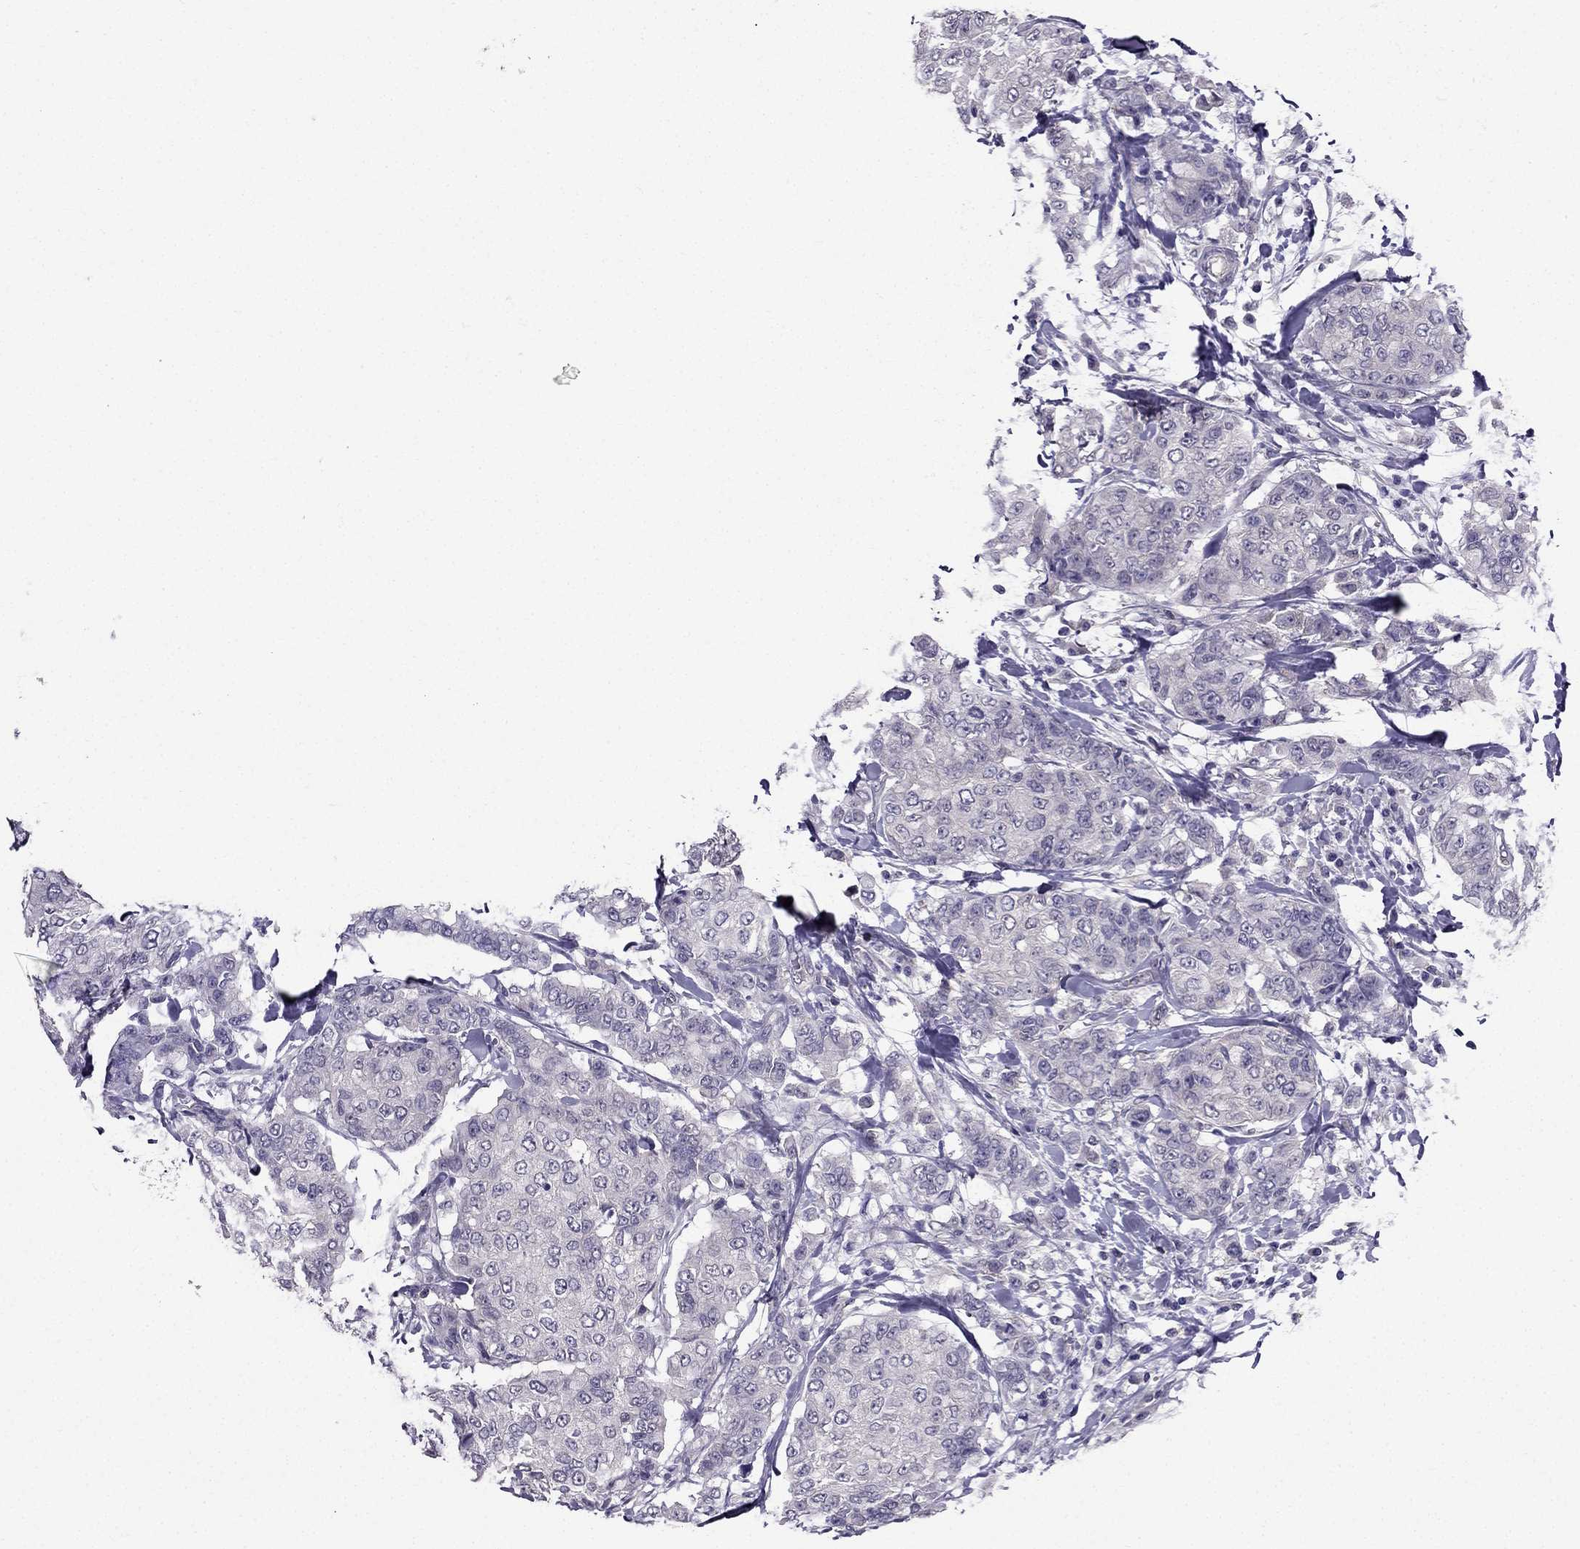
{"staining": {"intensity": "negative", "quantity": "none", "location": "none"}, "tissue": "breast cancer", "cell_type": "Tumor cells", "image_type": "cancer", "snomed": [{"axis": "morphology", "description": "Duct carcinoma"}, {"axis": "topography", "description": "Breast"}], "caption": "A micrograph of breast cancer stained for a protein displays no brown staining in tumor cells.", "gene": "AAK1", "patient": {"sex": "female", "age": 27}}